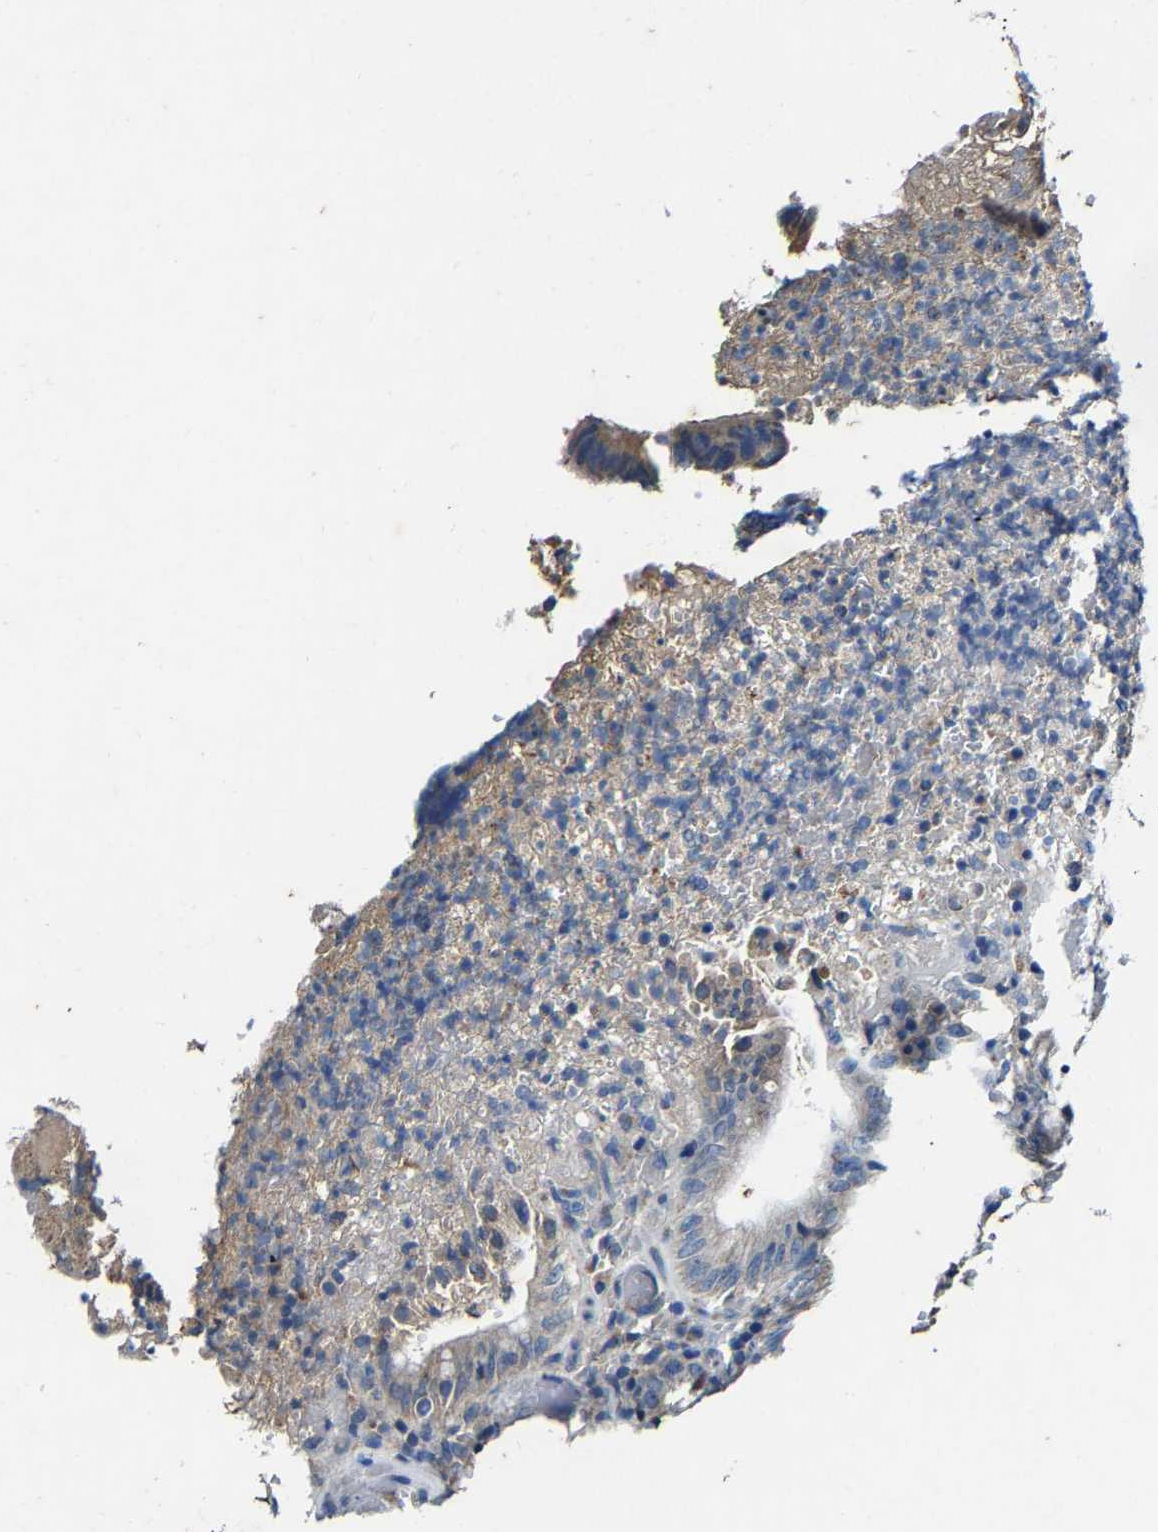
{"staining": {"intensity": "moderate", "quantity": ">75%", "location": "cytoplasmic/membranous"}, "tissue": "colorectal cancer", "cell_type": "Tumor cells", "image_type": "cancer", "snomed": [{"axis": "morphology", "description": "Adenocarcinoma, NOS"}, {"axis": "topography", "description": "Colon"}], "caption": "Immunohistochemical staining of human colorectal cancer demonstrates medium levels of moderate cytoplasmic/membranous protein expression in about >75% of tumor cells. (IHC, brightfield microscopy, high magnification).", "gene": "SLC25A25", "patient": {"sex": "male", "age": 56}}